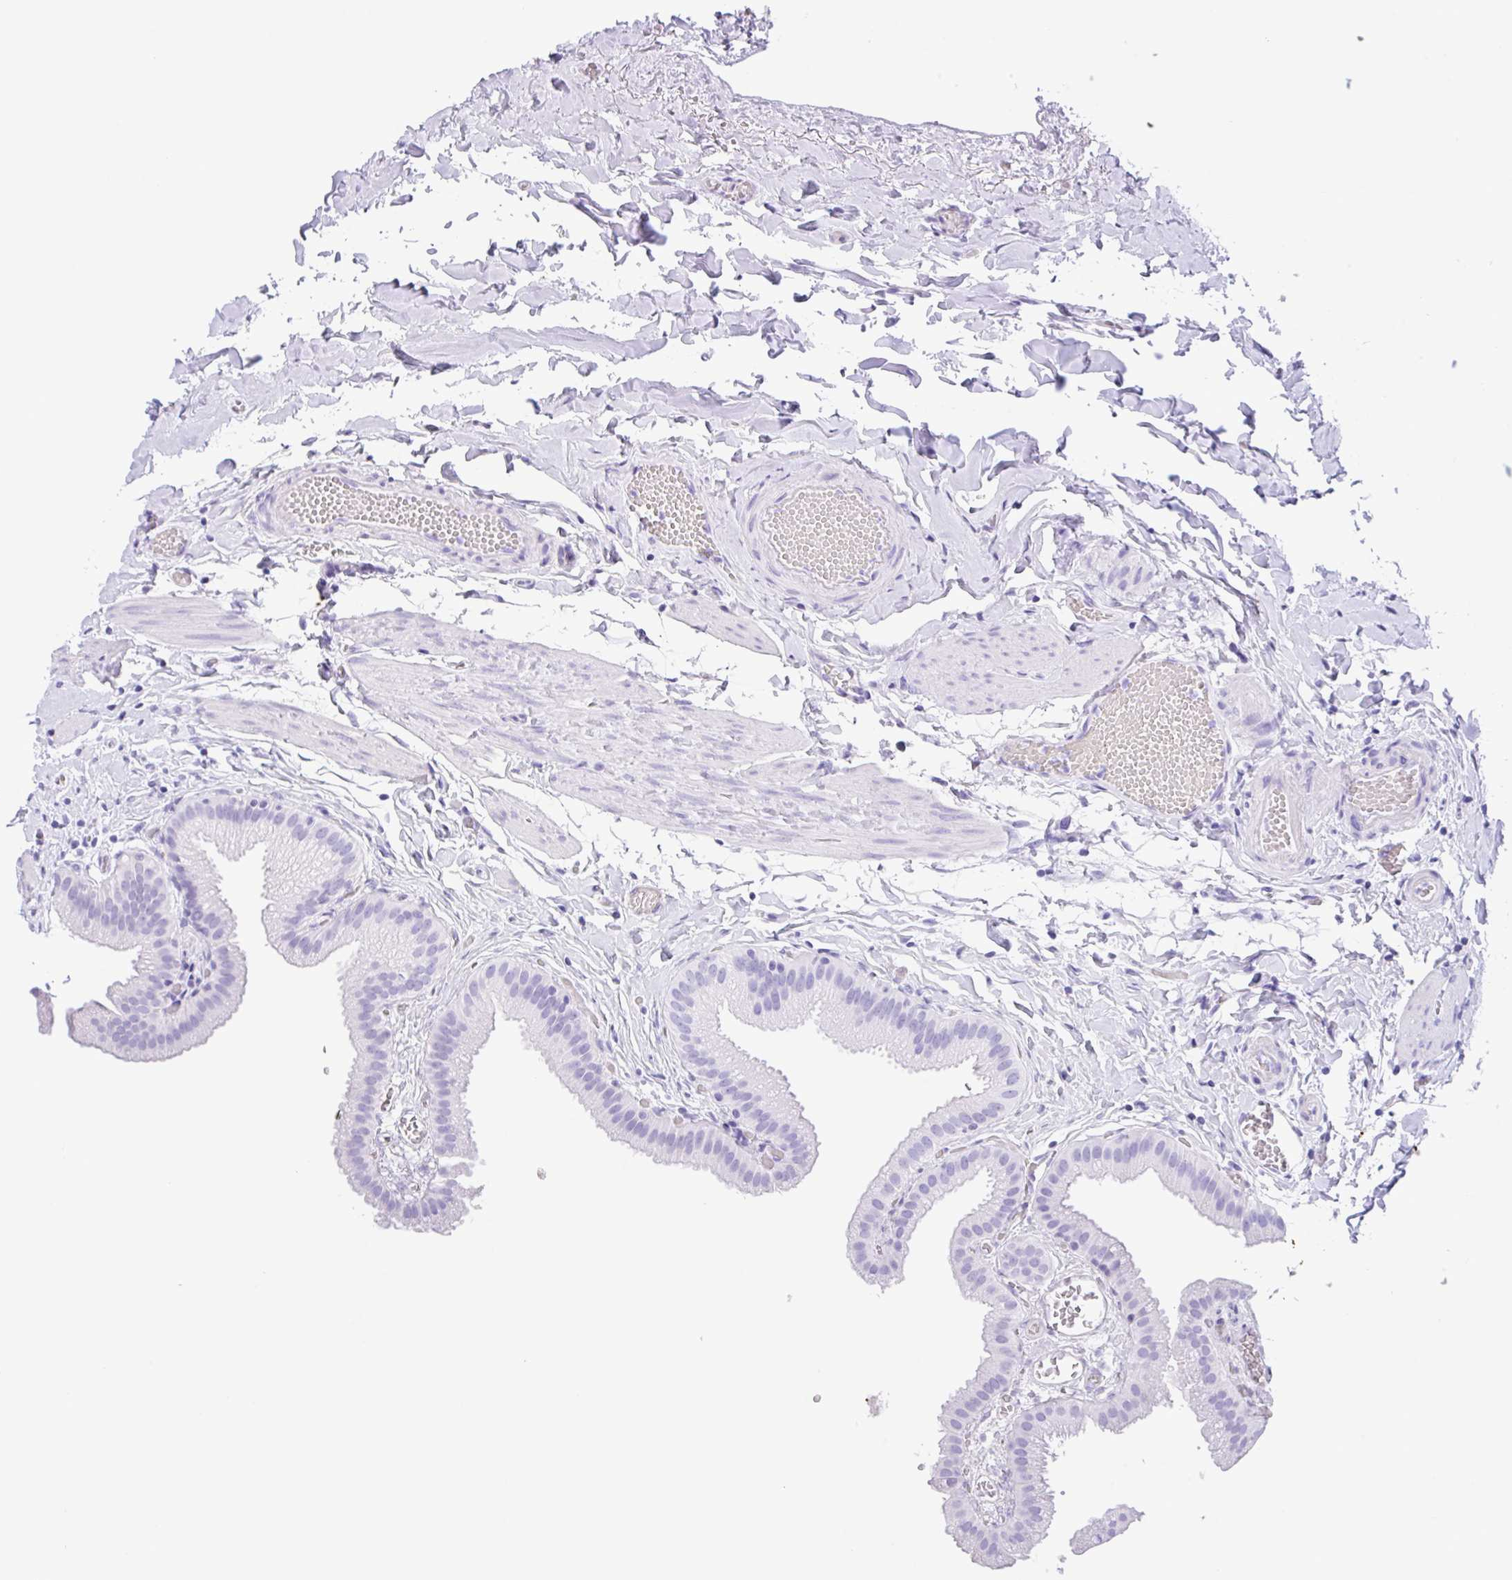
{"staining": {"intensity": "negative", "quantity": "none", "location": "none"}, "tissue": "gallbladder", "cell_type": "Glandular cells", "image_type": "normal", "snomed": [{"axis": "morphology", "description": "Normal tissue, NOS"}, {"axis": "topography", "description": "Gallbladder"}], "caption": "DAB (3,3'-diaminobenzidine) immunohistochemical staining of benign gallbladder exhibits no significant expression in glandular cells.", "gene": "CPA1", "patient": {"sex": "female", "age": 63}}